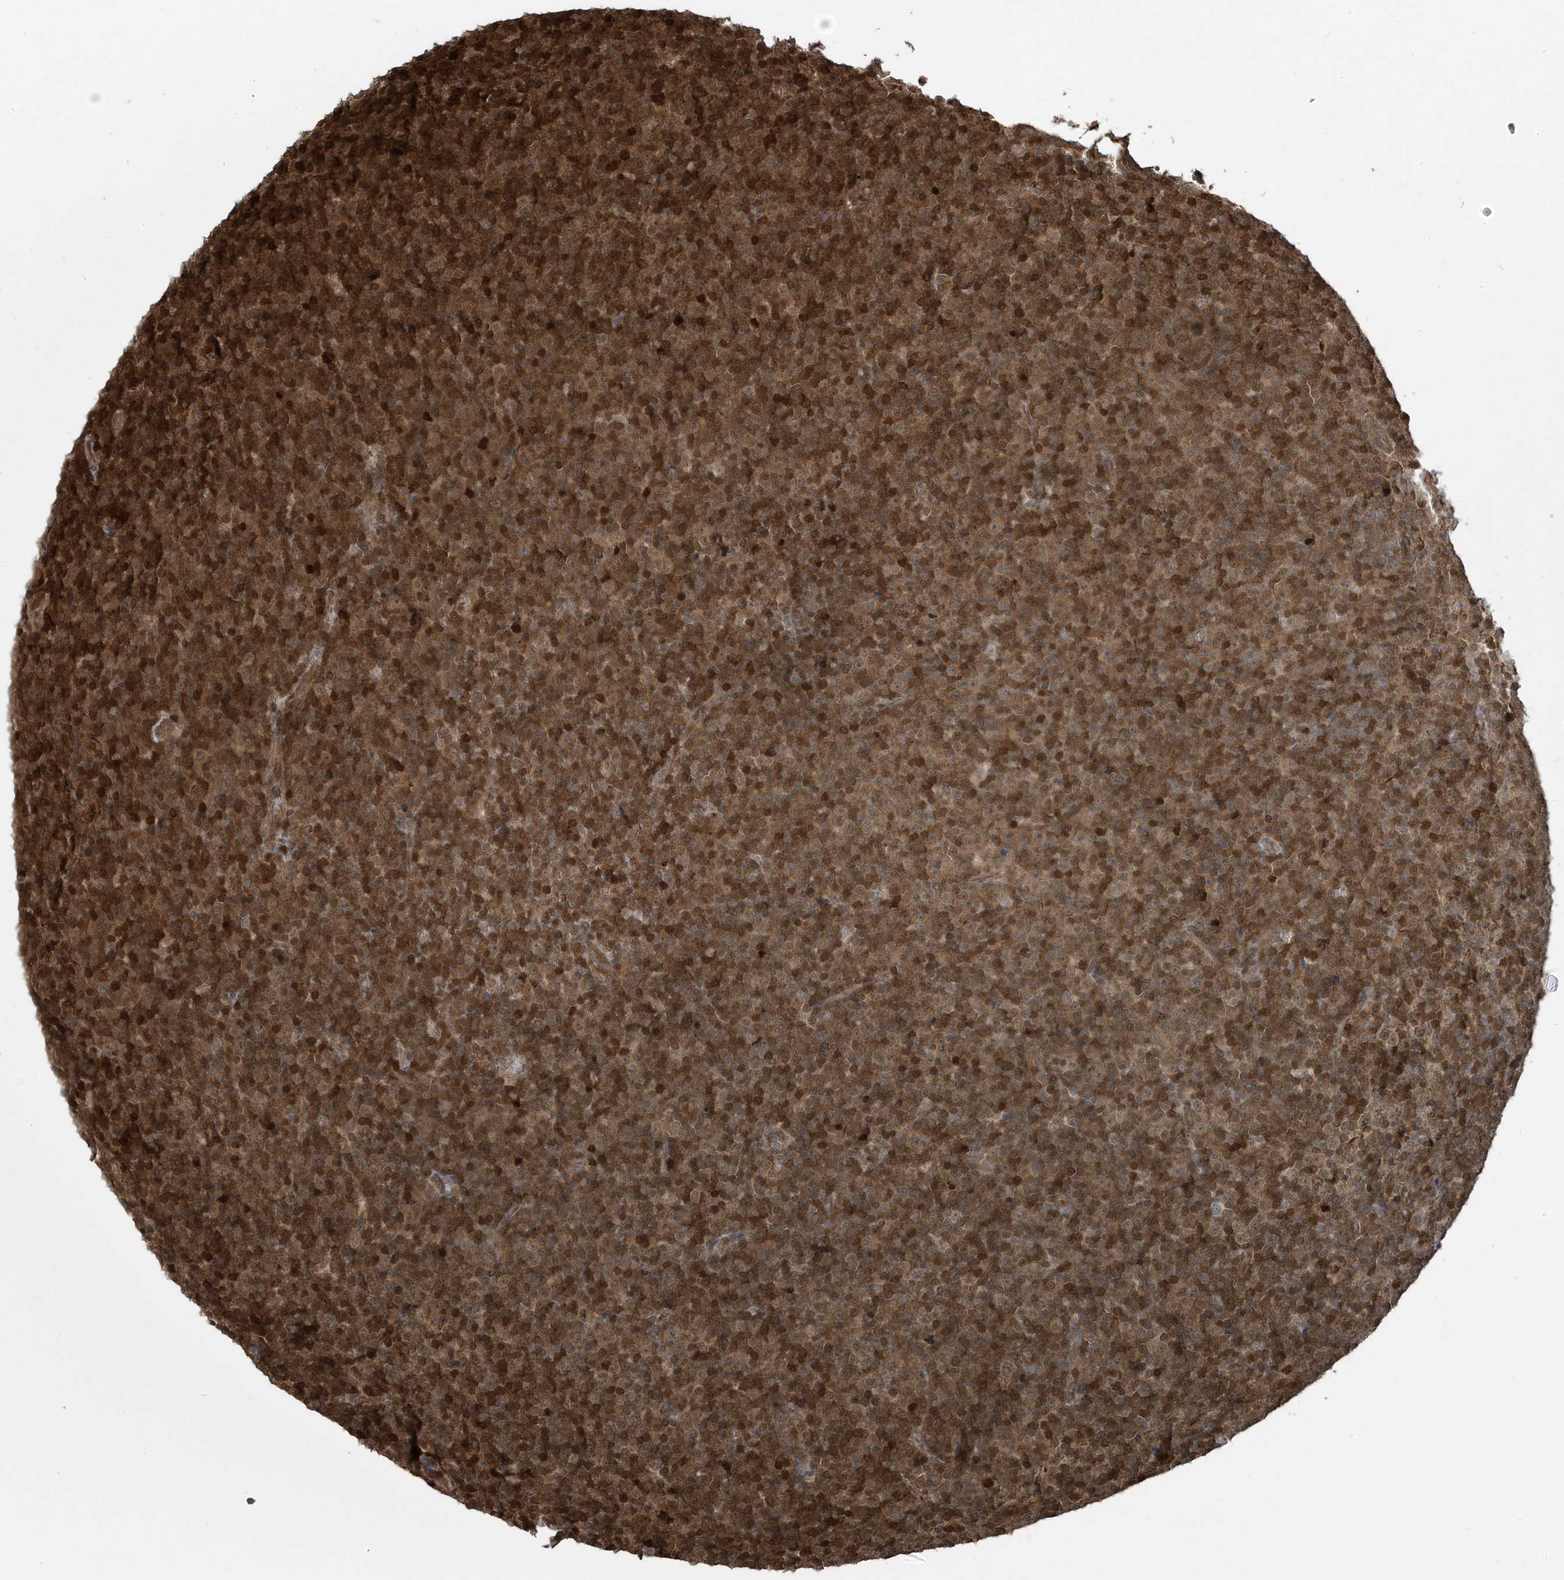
{"staining": {"intensity": "moderate", "quantity": ">75%", "location": "cytoplasmic/membranous,nuclear"}, "tissue": "lymphoma", "cell_type": "Tumor cells", "image_type": "cancer", "snomed": [{"axis": "morphology", "description": "Malignant lymphoma, non-Hodgkin's type, Low grade"}, {"axis": "topography", "description": "Lymph node"}], "caption": "IHC of low-grade malignant lymphoma, non-Hodgkin's type exhibits medium levels of moderate cytoplasmic/membranous and nuclear expression in approximately >75% of tumor cells.", "gene": "MAPK1IP1L", "patient": {"sex": "female", "age": 67}}